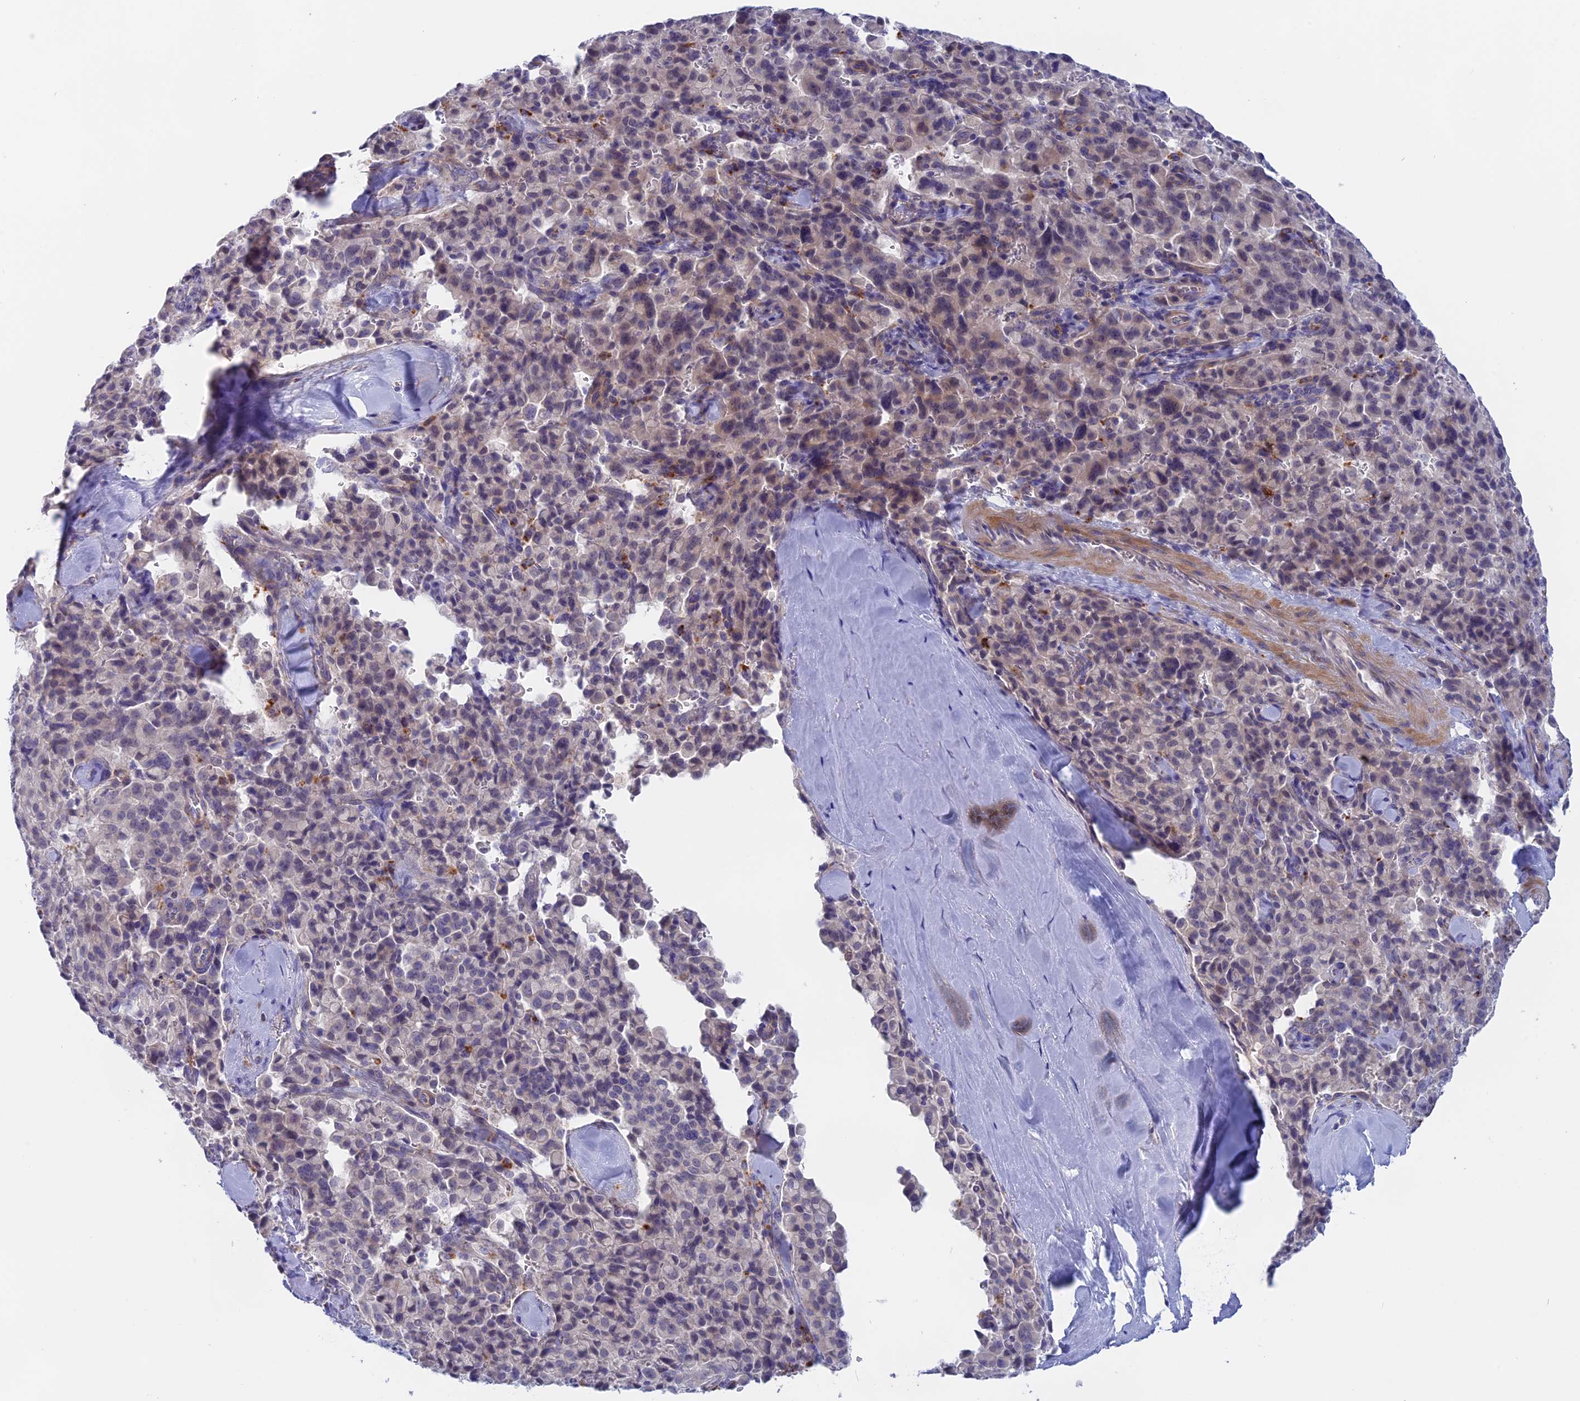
{"staining": {"intensity": "weak", "quantity": "<25%", "location": "cytoplasmic/membranous"}, "tissue": "pancreatic cancer", "cell_type": "Tumor cells", "image_type": "cancer", "snomed": [{"axis": "morphology", "description": "Adenocarcinoma, NOS"}, {"axis": "topography", "description": "Pancreas"}], "caption": "Immunohistochemistry image of human pancreatic cancer stained for a protein (brown), which reveals no expression in tumor cells.", "gene": "GLB1L", "patient": {"sex": "male", "age": 65}}